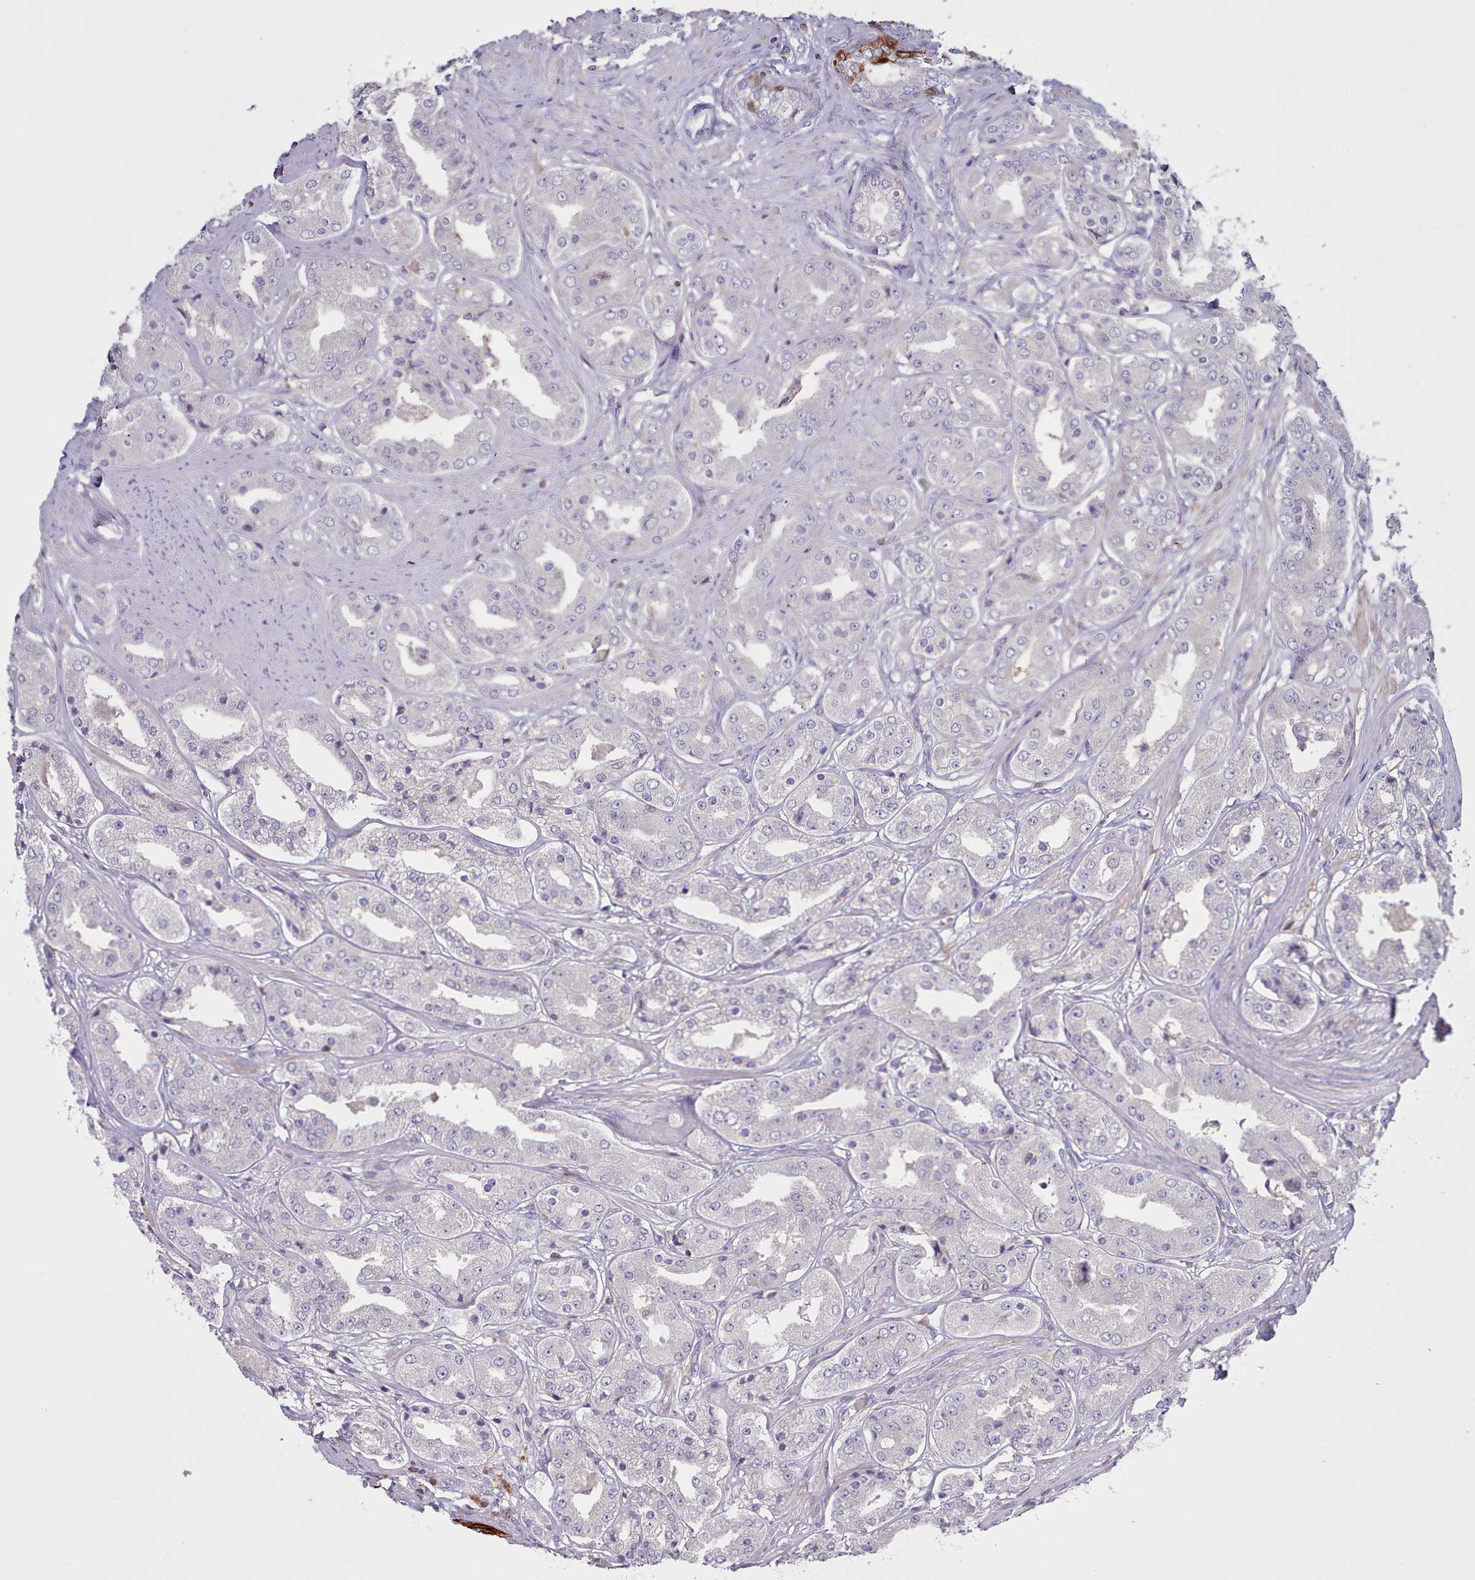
{"staining": {"intensity": "negative", "quantity": "none", "location": "none"}, "tissue": "prostate cancer", "cell_type": "Tumor cells", "image_type": "cancer", "snomed": [{"axis": "morphology", "description": "Adenocarcinoma, High grade"}, {"axis": "topography", "description": "Prostate"}], "caption": "DAB immunohistochemical staining of prostate cancer shows no significant positivity in tumor cells.", "gene": "RAC2", "patient": {"sex": "male", "age": 63}}